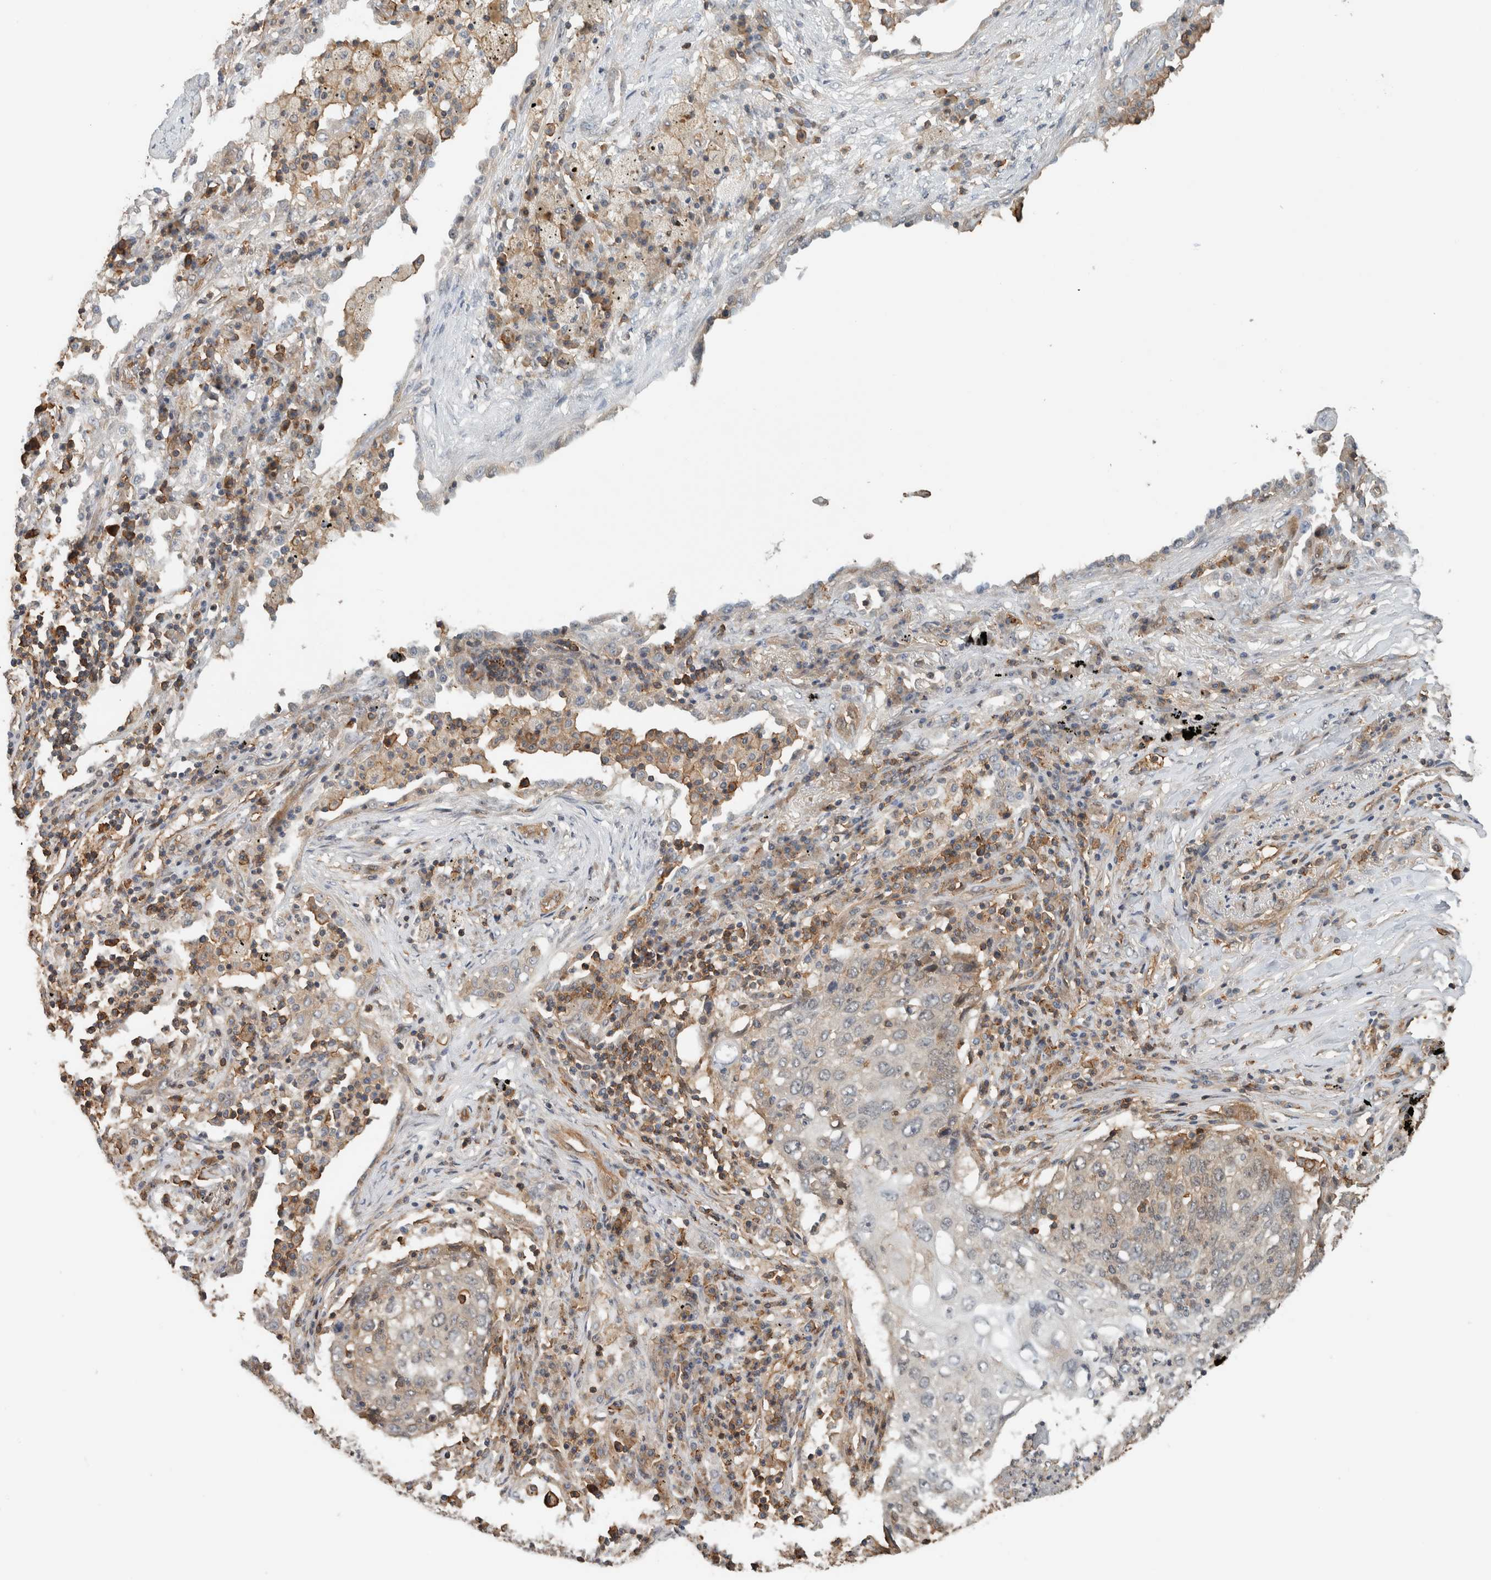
{"staining": {"intensity": "weak", "quantity": "<25%", "location": "cytoplasmic/membranous"}, "tissue": "lung cancer", "cell_type": "Tumor cells", "image_type": "cancer", "snomed": [{"axis": "morphology", "description": "Squamous cell carcinoma, NOS"}, {"axis": "topography", "description": "Lung"}], "caption": "Lung squamous cell carcinoma was stained to show a protein in brown. There is no significant expression in tumor cells.", "gene": "PFDN4", "patient": {"sex": "female", "age": 63}}